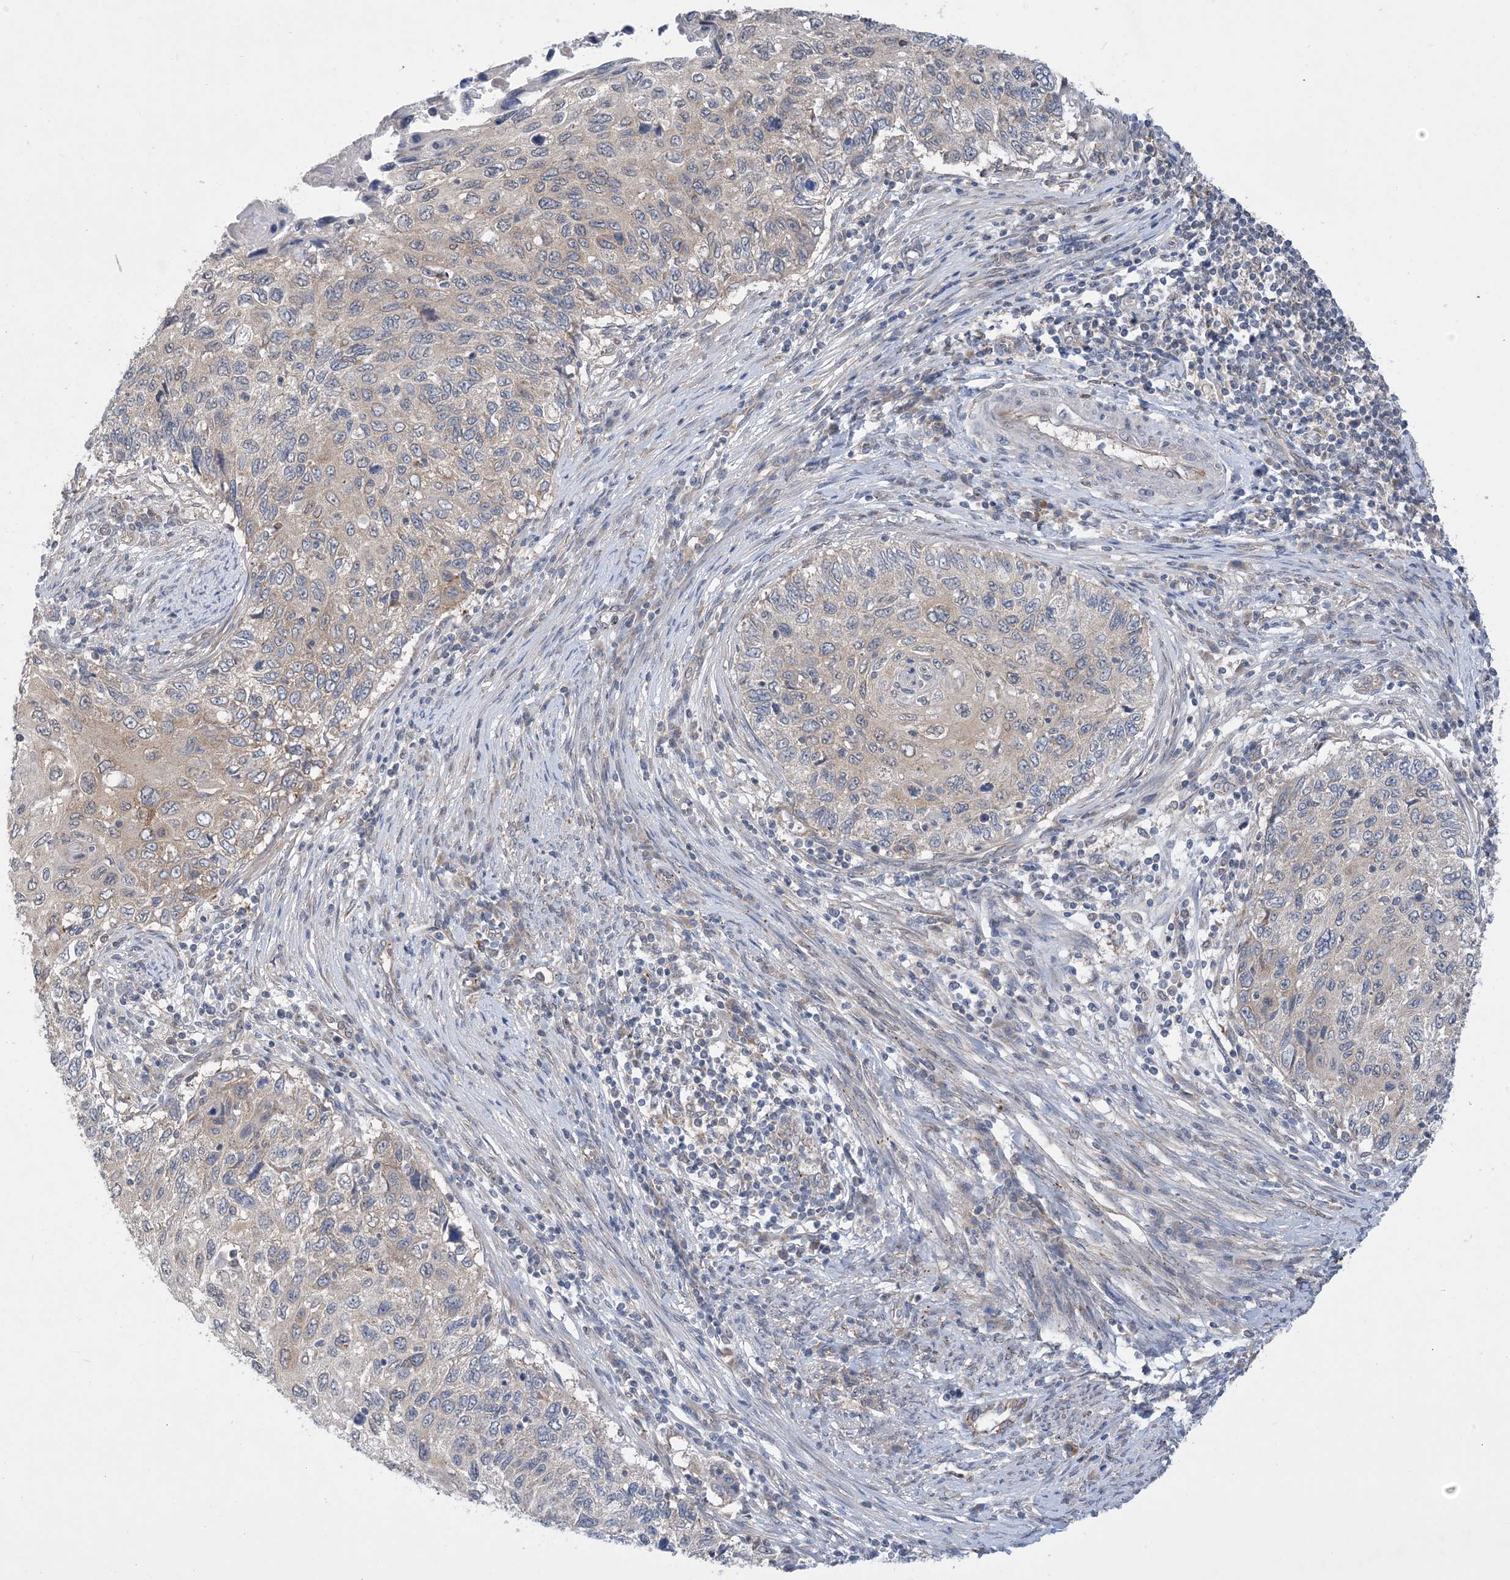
{"staining": {"intensity": "weak", "quantity": ">75%", "location": "cytoplasmic/membranous"}, "tissue": "cervical cancer", "cell_type": "Tumor cells", "image_type": "cancer", "snomed": [{"axis": "morphology", "description": "Squamous cell carcinoma, NOS"}, {"axis": "topography", "description": "Cervix"}], "caption": "Immunohistochemistry of human cervical squamous cell carcinoma shows low levels of weak cytoplasmic/membranous staining in approximately >75% of tumor cells.", "gene": "EHBP1", "patient": {"sex": "female", "age": 70}}